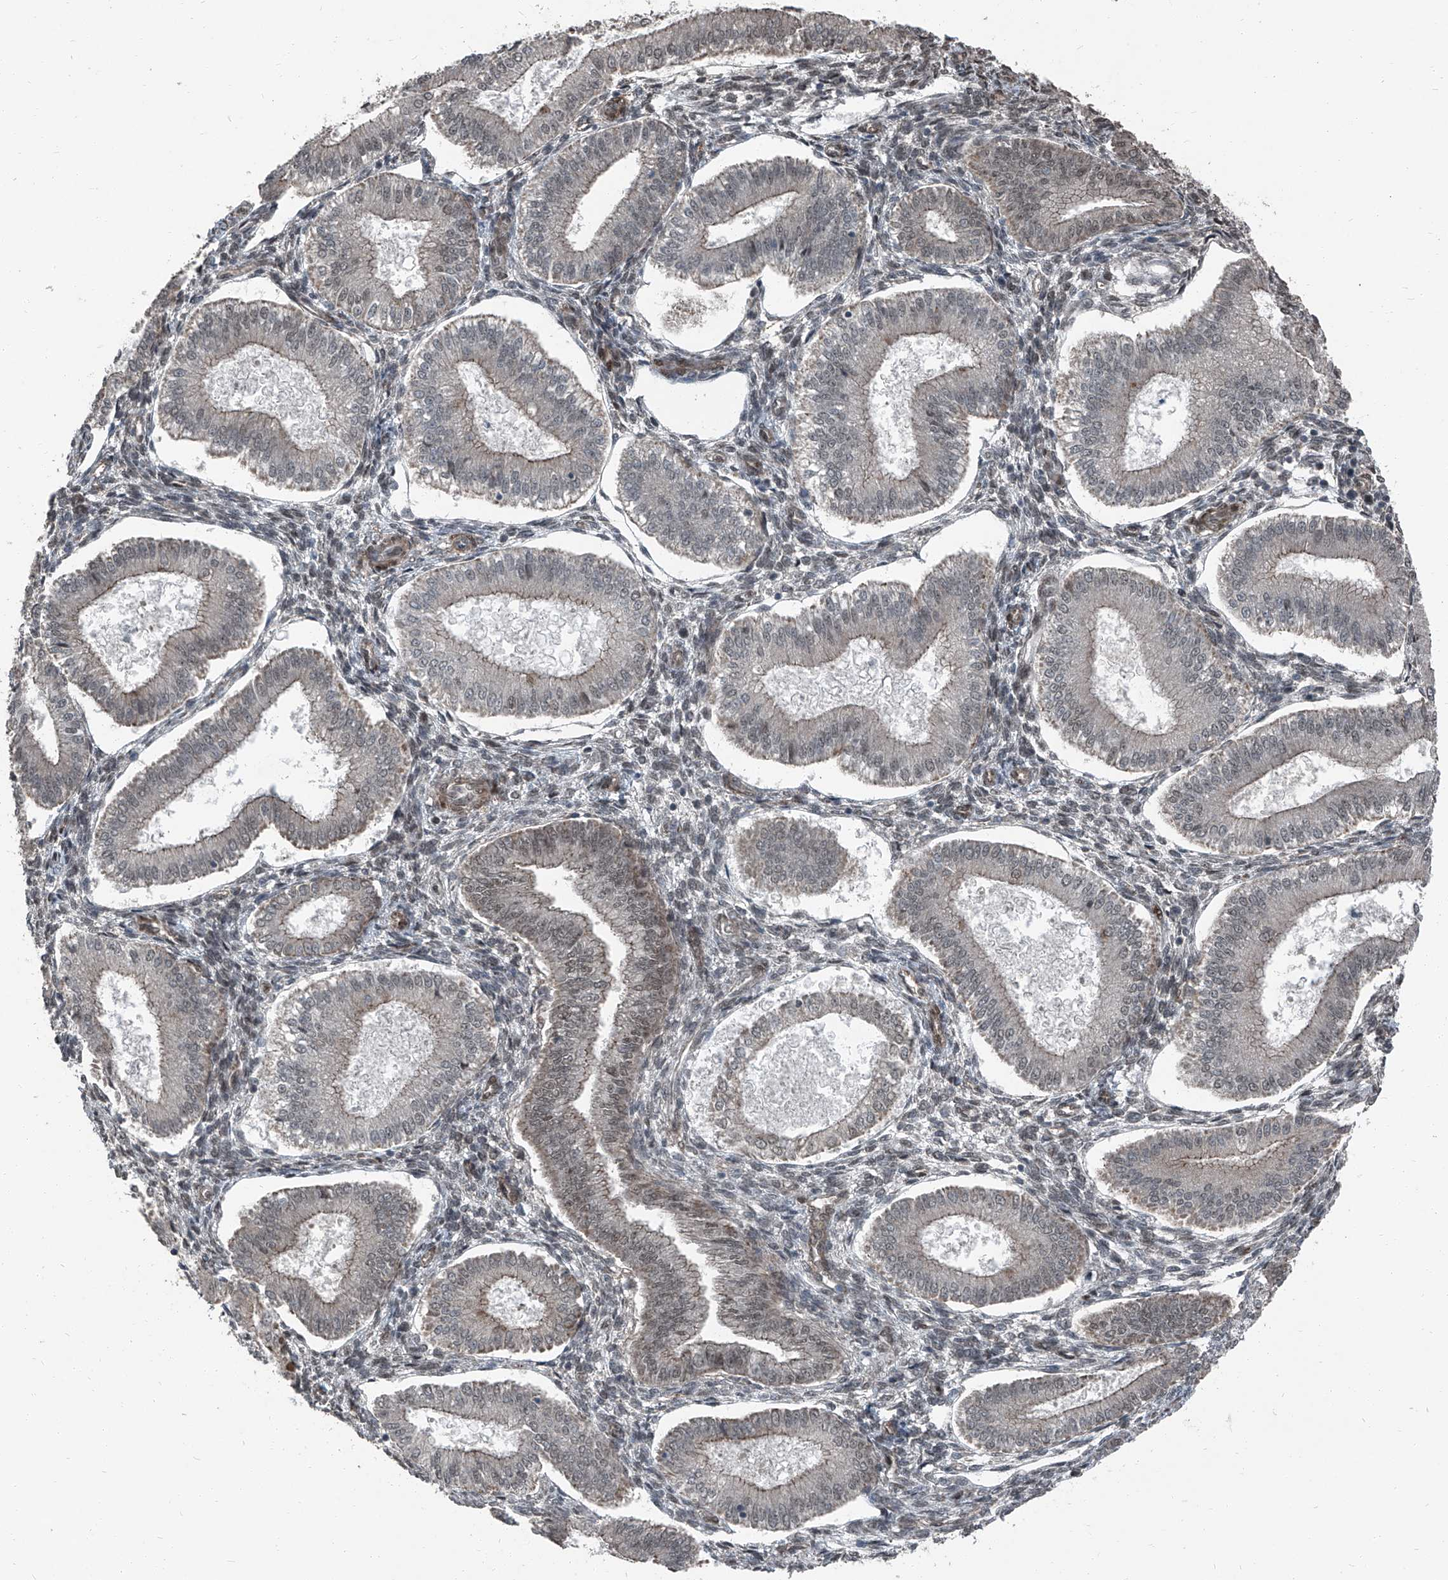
{"staining": {"intensity": "weak", "quantity": "<25%", "location": "nuclear"}, "tissue": "endometrium", "cell_type": "Cells in endometrial stroma", "image_type": "normal", "snomed": [{"axis": "morphology", "description": "Normal tissue, NOS"}, {"axis": "topography", "description": "Endometrium"}], "caption": "Immunohistochemistry (IHC) of benign human endometrium demonstrates no positivity in cells in endometrial stroma.", "gene": "ZNF570", "patient": {"sex": "female", "age": 39}}